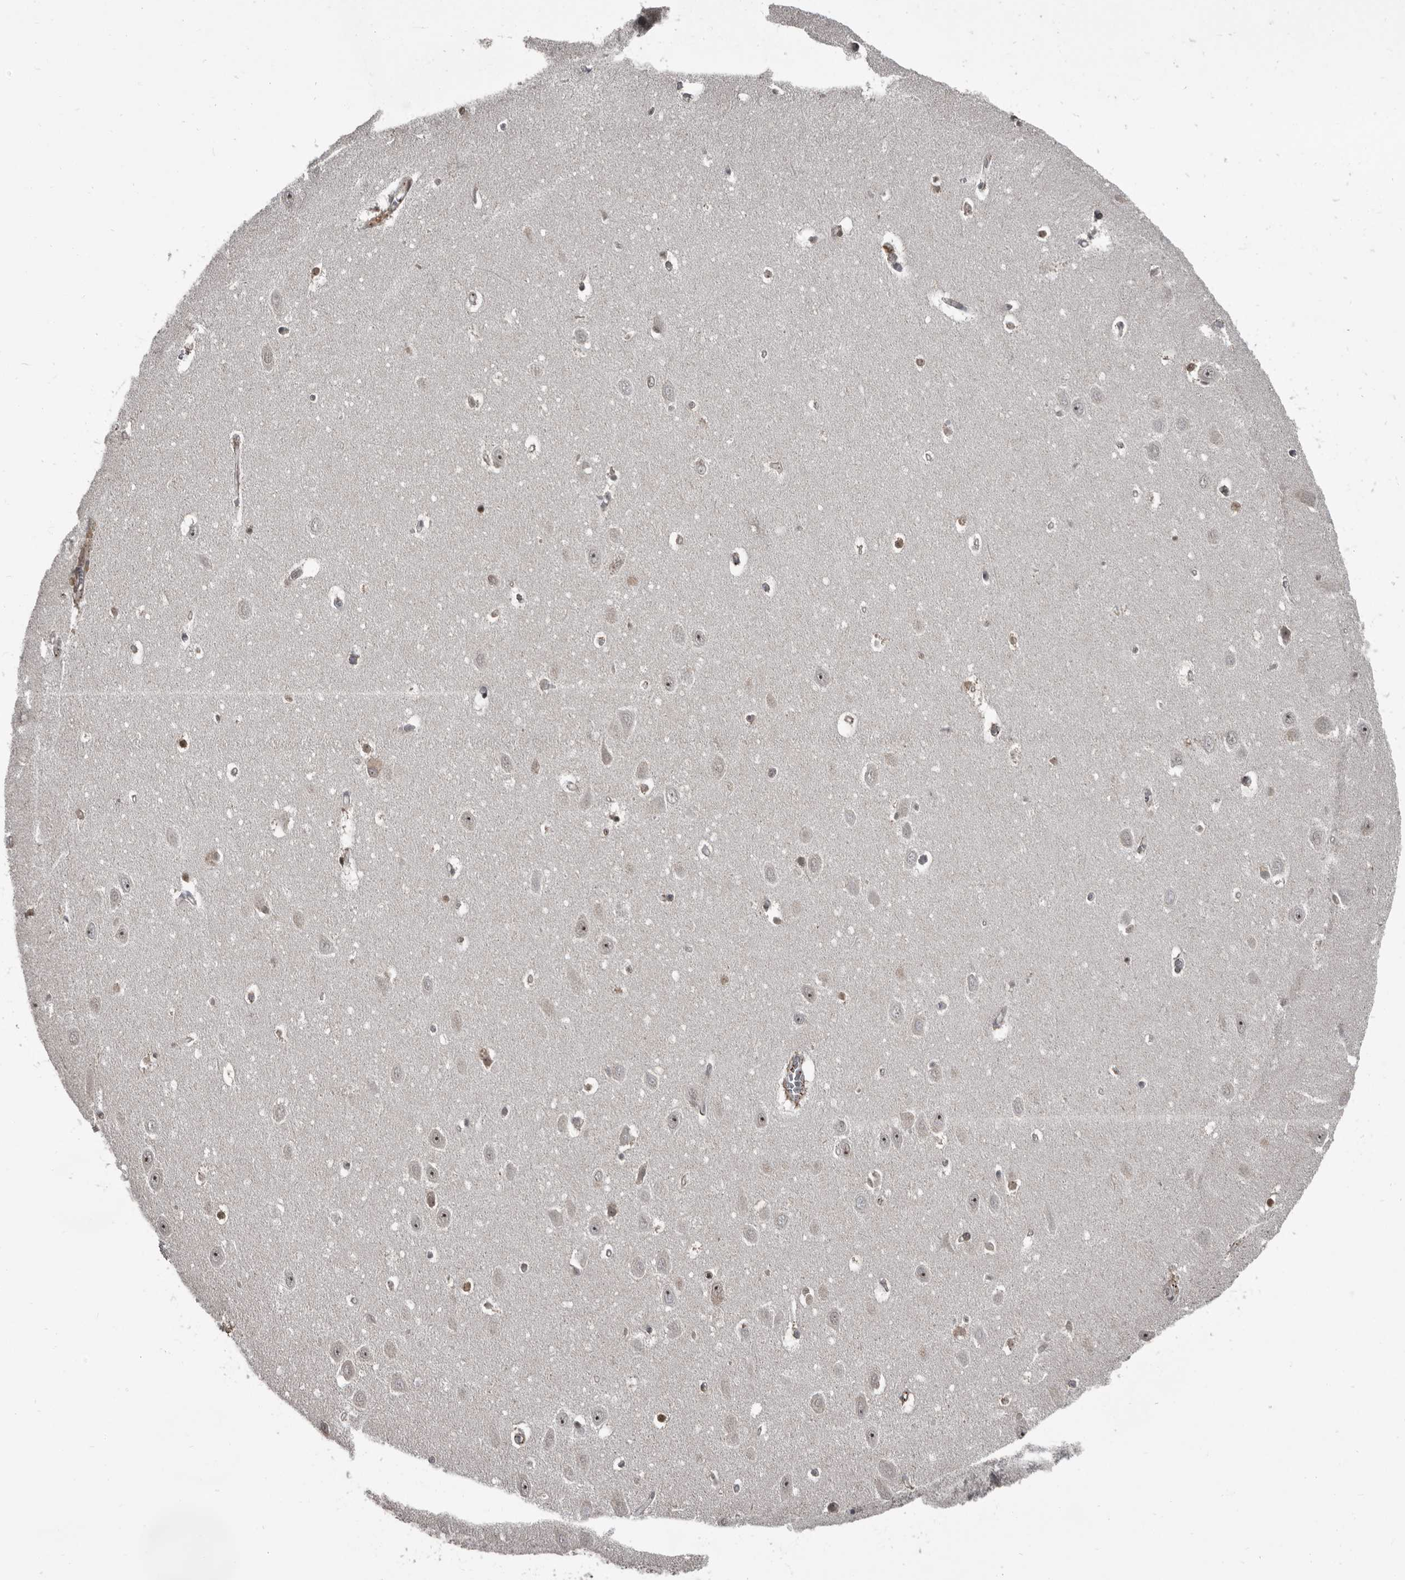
{"staining": {"intensity": "moderate", "quantity": "25%-75%", "location": "nuclear"}, "tissue": "hippocampus", "cell_type": "Glial cells", "image_type": "normal", "snomed": [{"axis": "morphology", "description": "Normal tissue, NOS"}, {"axis": "topography", "description": "Hippocampus"}], "caption": "Immunohistochemistry (DAB (3,3'-diaminobenzidine)) staining of normal human hippocampus shows moderate nuclear protein positivity in about 25%-75% of glial cells. The staining is performed using DAB (3,3'-diaminobenzidine) brown chromogen to label protein expression. The nuclei are counter-stained blue using hematoxylin.", "gene": "CHD1L", "patient": {"sex": "female", "age": 64}}